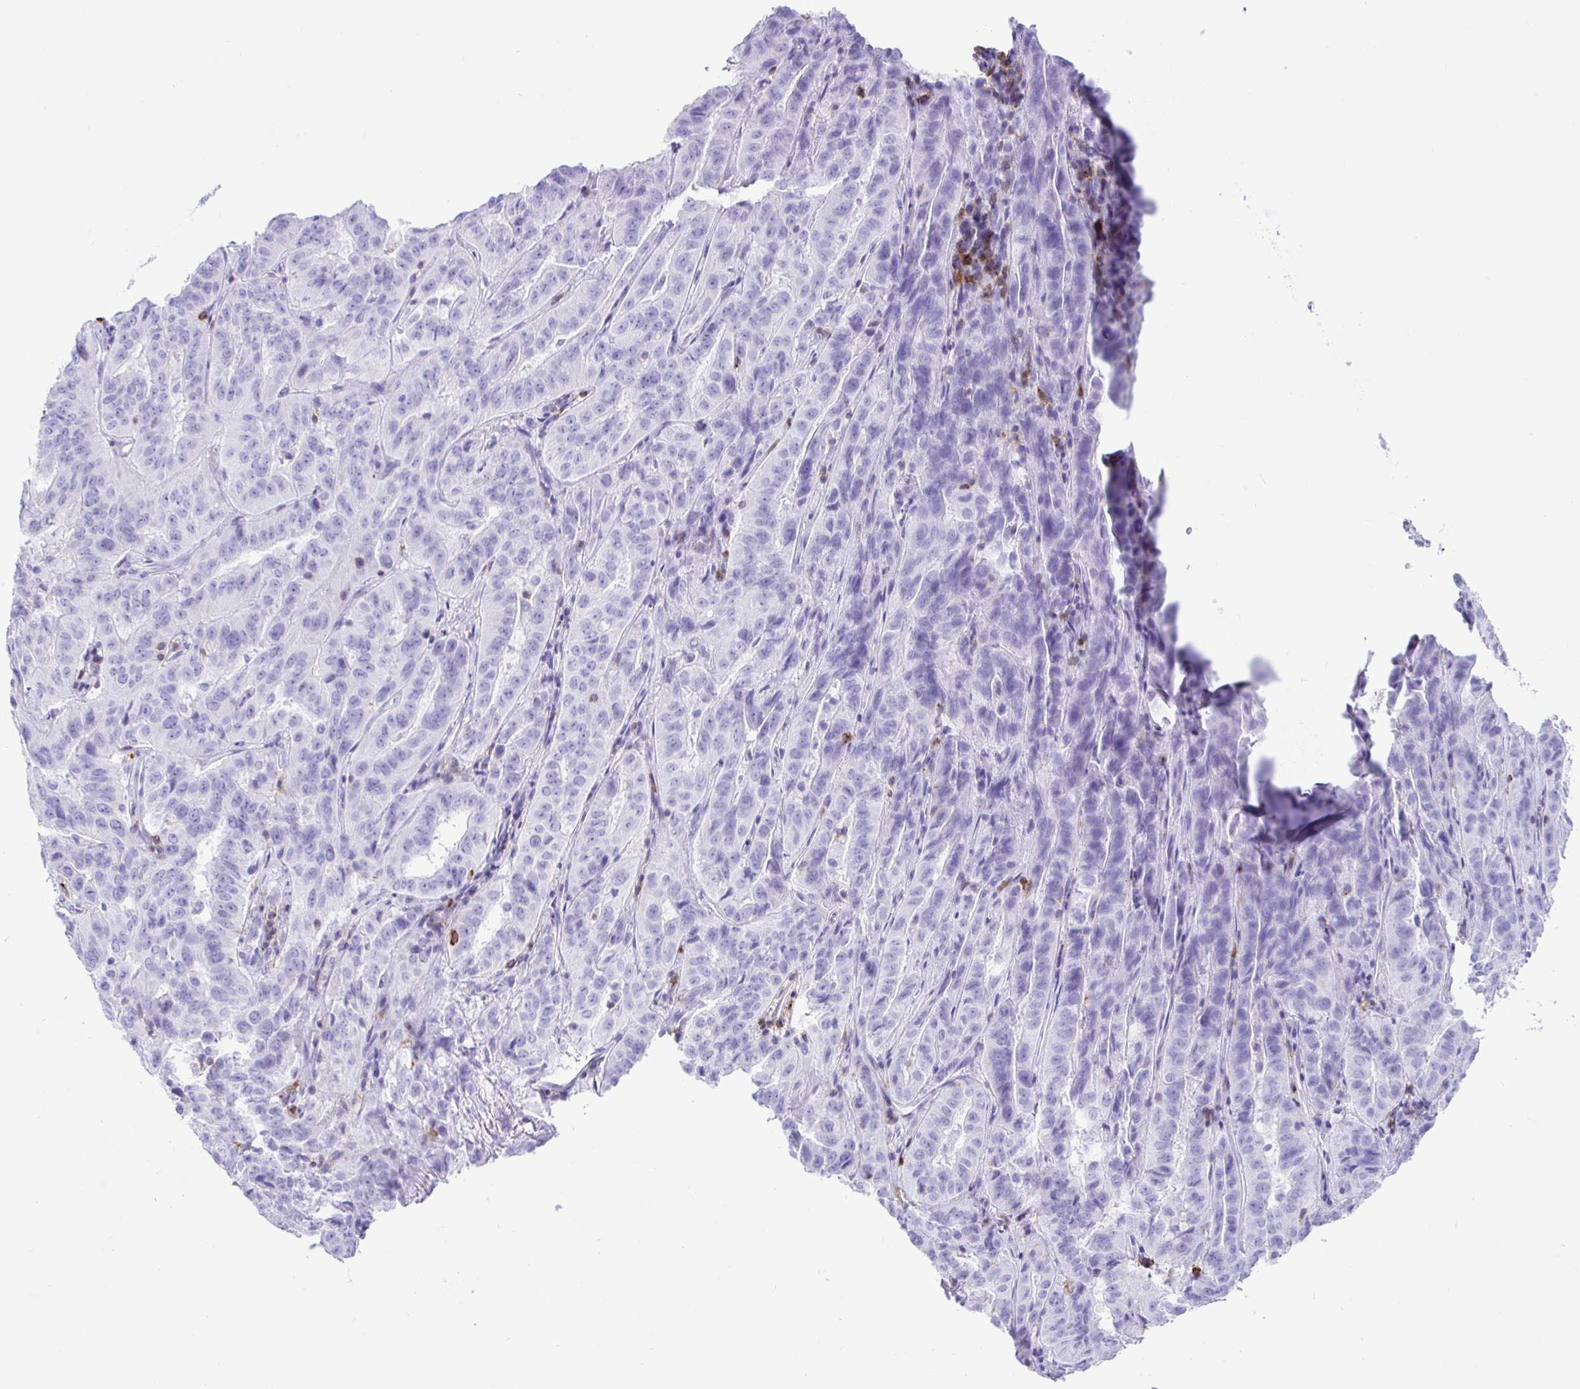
{"staining": {"intensity": "negative", "quantity": "none", "location": "none"}, "tissue": "pancreatic cancer", "cell_type": "Tumor cells", "image_type": "cancer", "snomed": [{"axis": "morphology", "description": "Adenocarcinoma, NOS"}, {"axis": "topography", "description": "Pancreas"}], "caption": "DAB immunohistochemical staining of human pancreatic adenocarcinoma shows no significant positivity in tumor cells. (DAB (3,3'-diaminobenzidine) immunohistochemistry (IHC), high magnification).", "gene": "CD5", "patient": {"sex": "male", "age": 63}}